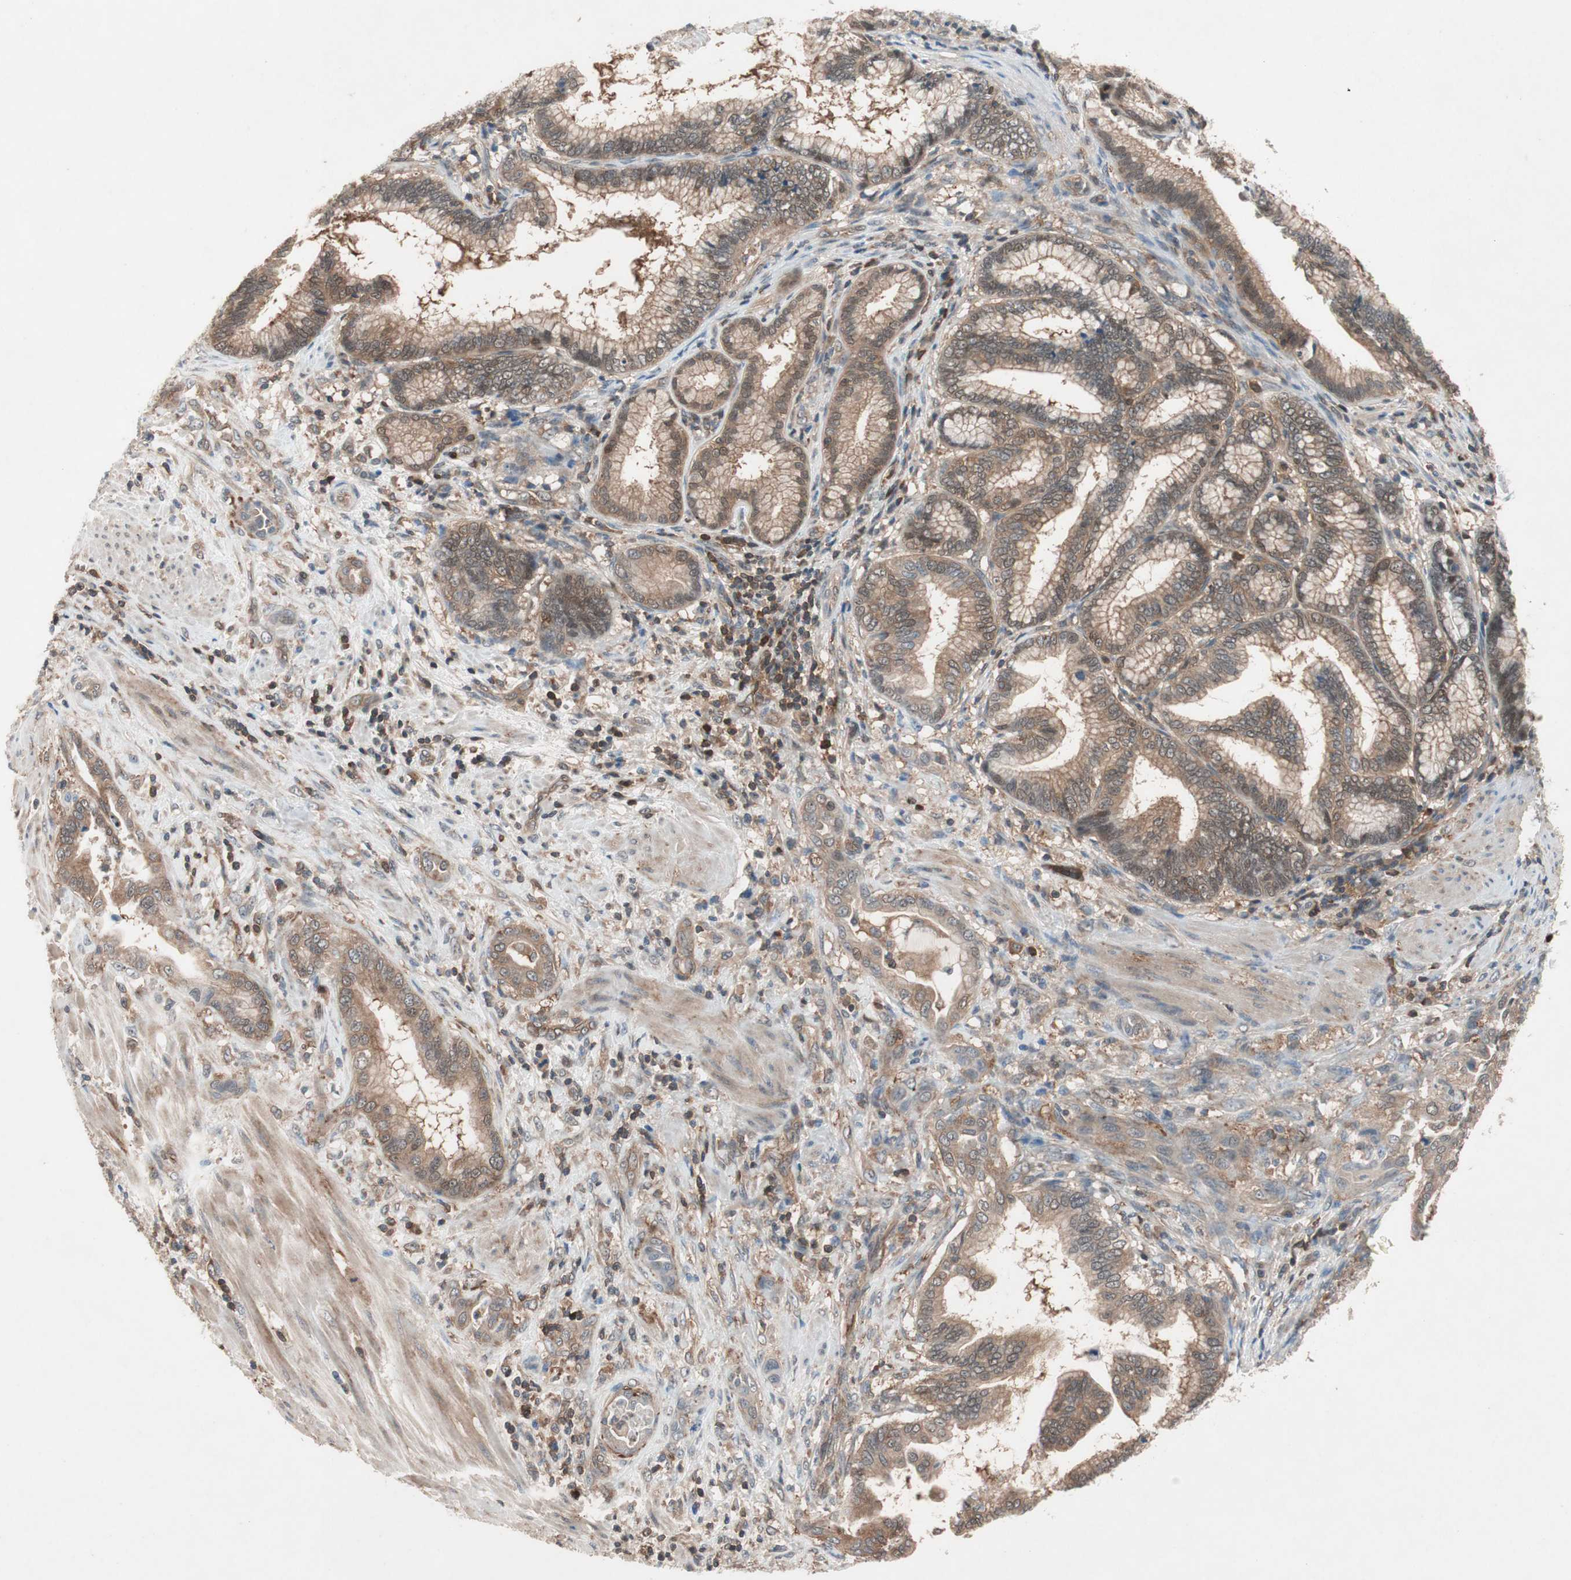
{"staining": {"intensity": "weak", "quantity": ">75%", "location": "cytoplasmic/membranous"}, "tissue": "pancreatic cancer", "cell_type": "Tumor cells", "image_type": "cancer", "snomed": [{"axis": "morphology", "description": "Adenocarcinoma, NOS"}, {"axis": "topography", "description": "Pancreas"}], "caption": "DAB (3,3'-diaminobenzidine) immunohistochemical staining of pancreatic cancer (adenocarcinoma) reveals weak cytoplasmic/membranous protein positivity in approximately >75% of tumor cells. Ihc stains the protein in brown and the nuclei are stained blue.", "gene": "GALT", "patient": {"sex": "female", "age": 64}}